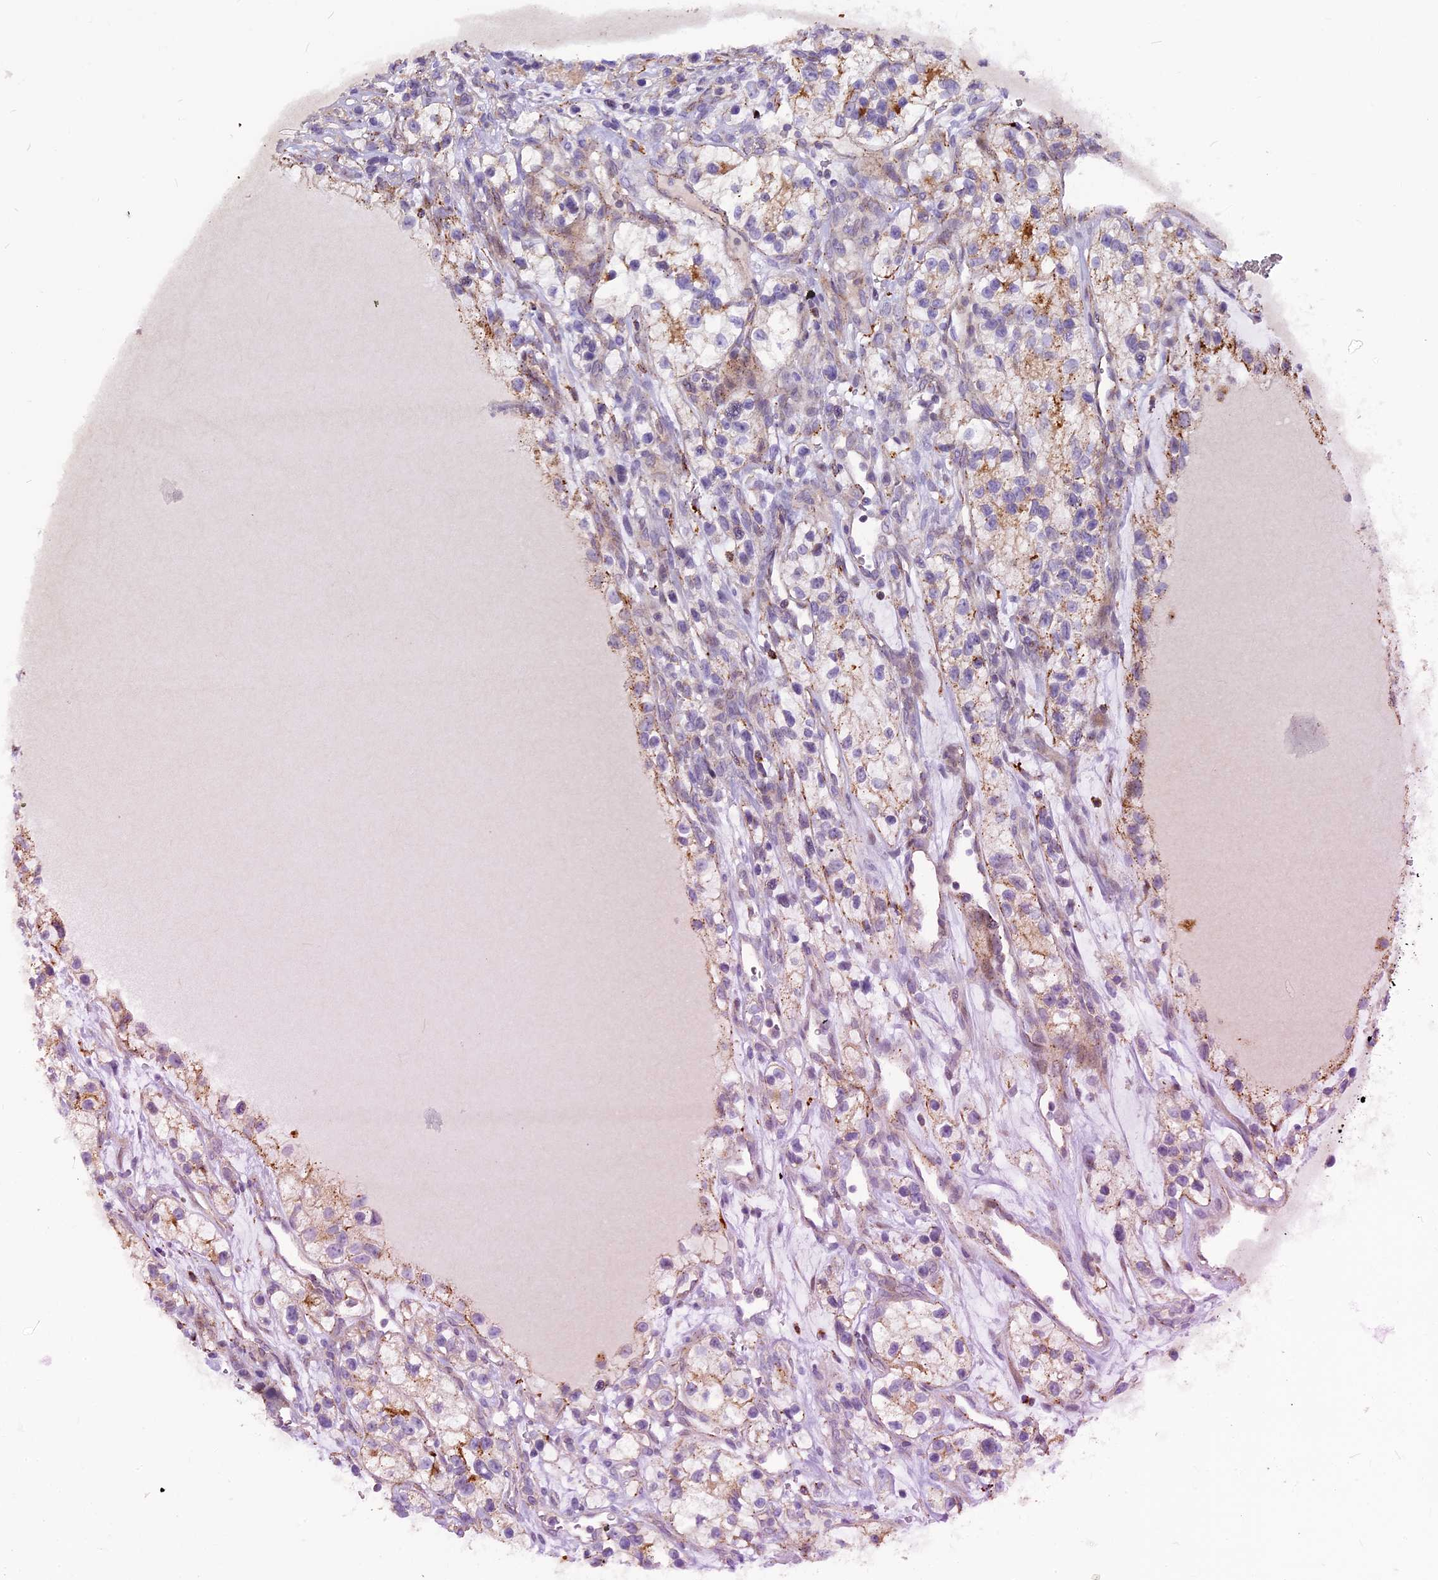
{"staining": {"intensity": "moderate", "quantity": "25%-75%", "location": "cytoplasmic/membranous"}, "tissue": "renal cancer", "cell_type": "Tumor cells", "image_type": "cancer", "snomed": [{"axis": "morphology", "description": "Adenocarcinoma, NOS"}, {"axis": "topography", "description": "Kidney"}], "caption": "Brown immunohistochemical staining in human renal cancer exhibits moderate cytoplasmic/membranous staining in approximately 25%-75% of tumor cells.", "gene": "THRSP", "patient": {"sex": "female", "age": 57}}